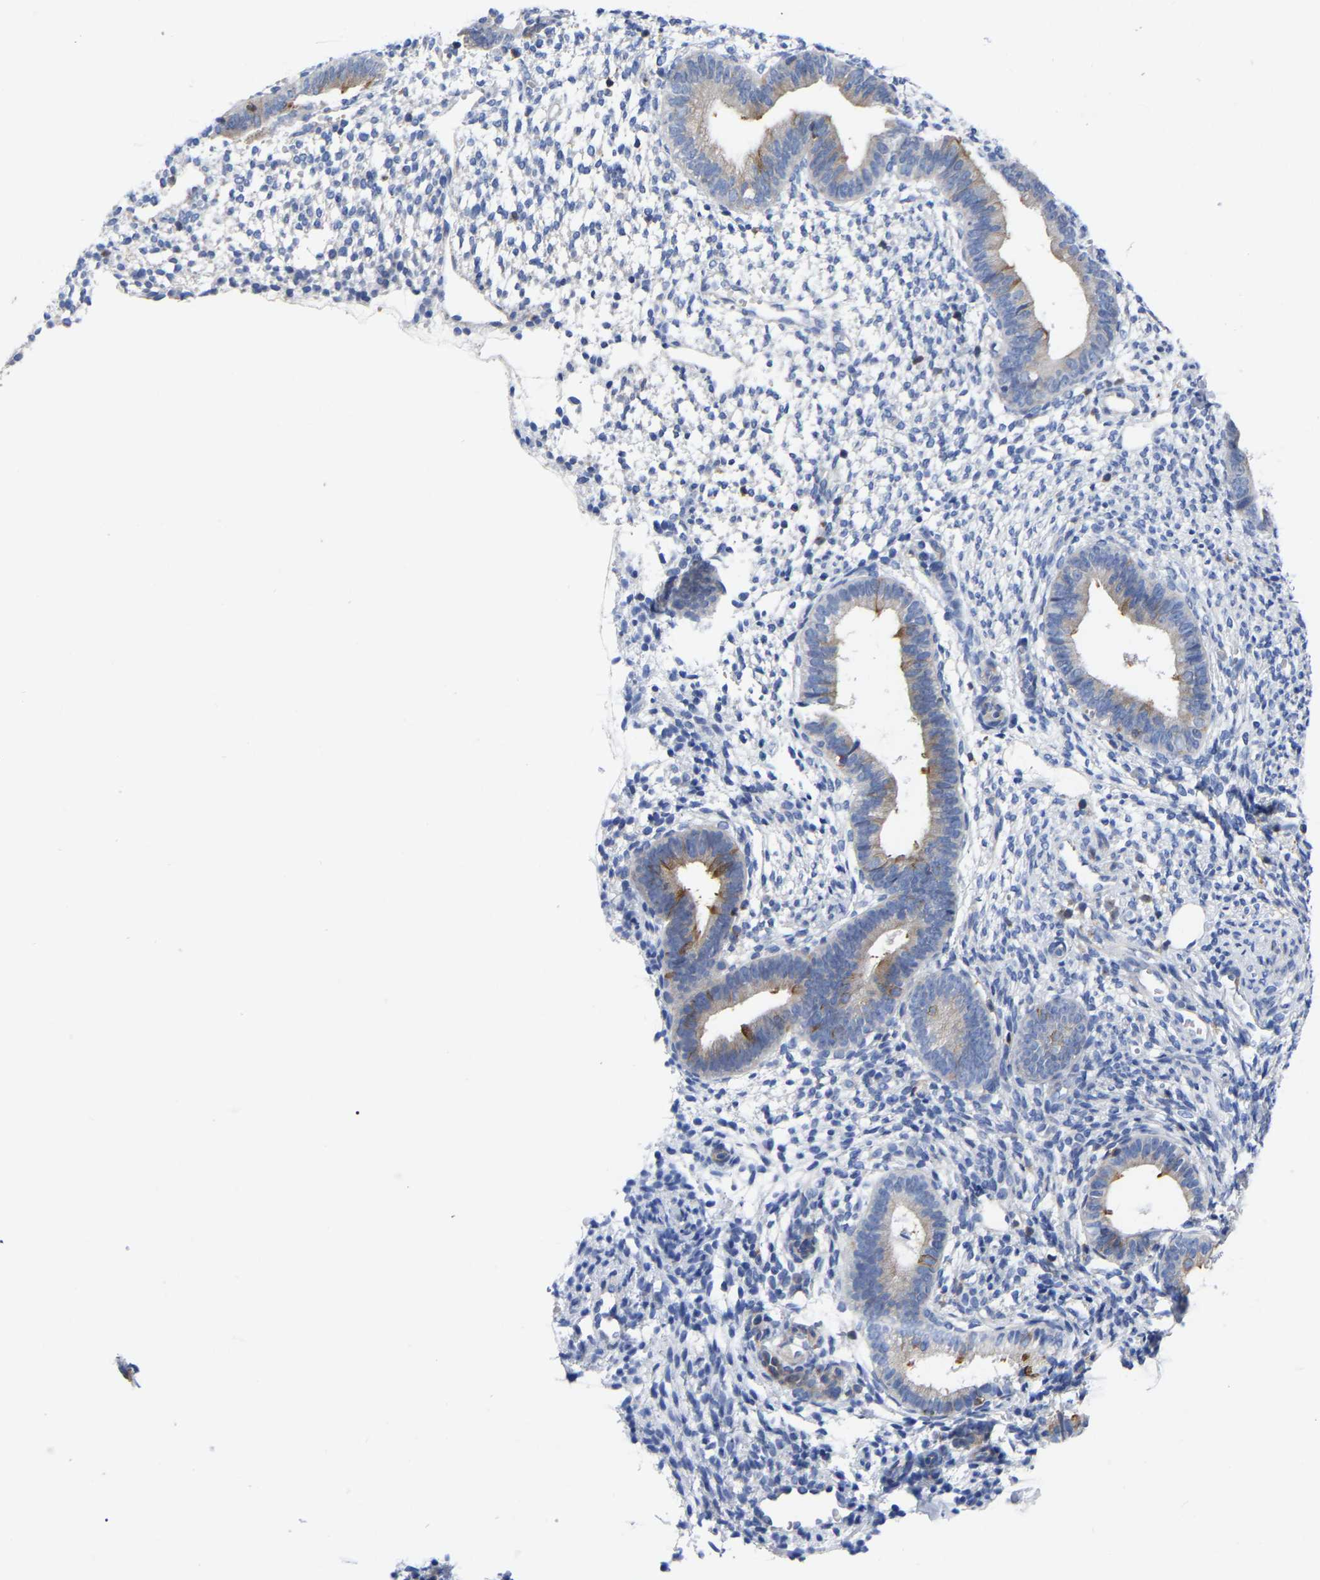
{"staining": {"intensity": "negative", "quantity": "none", "location": "none"}, "tissue": "endometrium", "cell_type": "Cells in endometrial stroma", "image_type": "normal", "snomed": [{"axis": "morphology", "description": "Normal tissue, NOS"}, {"axis": "topography", "description": "Endometrium"}], "caption": "Immunohistochemistry photomicrograph of normal endometrium: endometrium stained with DAB (3,3'-diaminobenzidine) demonstrates no significant protein positivity in cells in endometrial stroma. The staining is performed using DAB brown chromogen with nuclei counter-stained in using hematoxylin.", "gene": "PTPN7", "patient": {"sex": "female", "age": 46}}